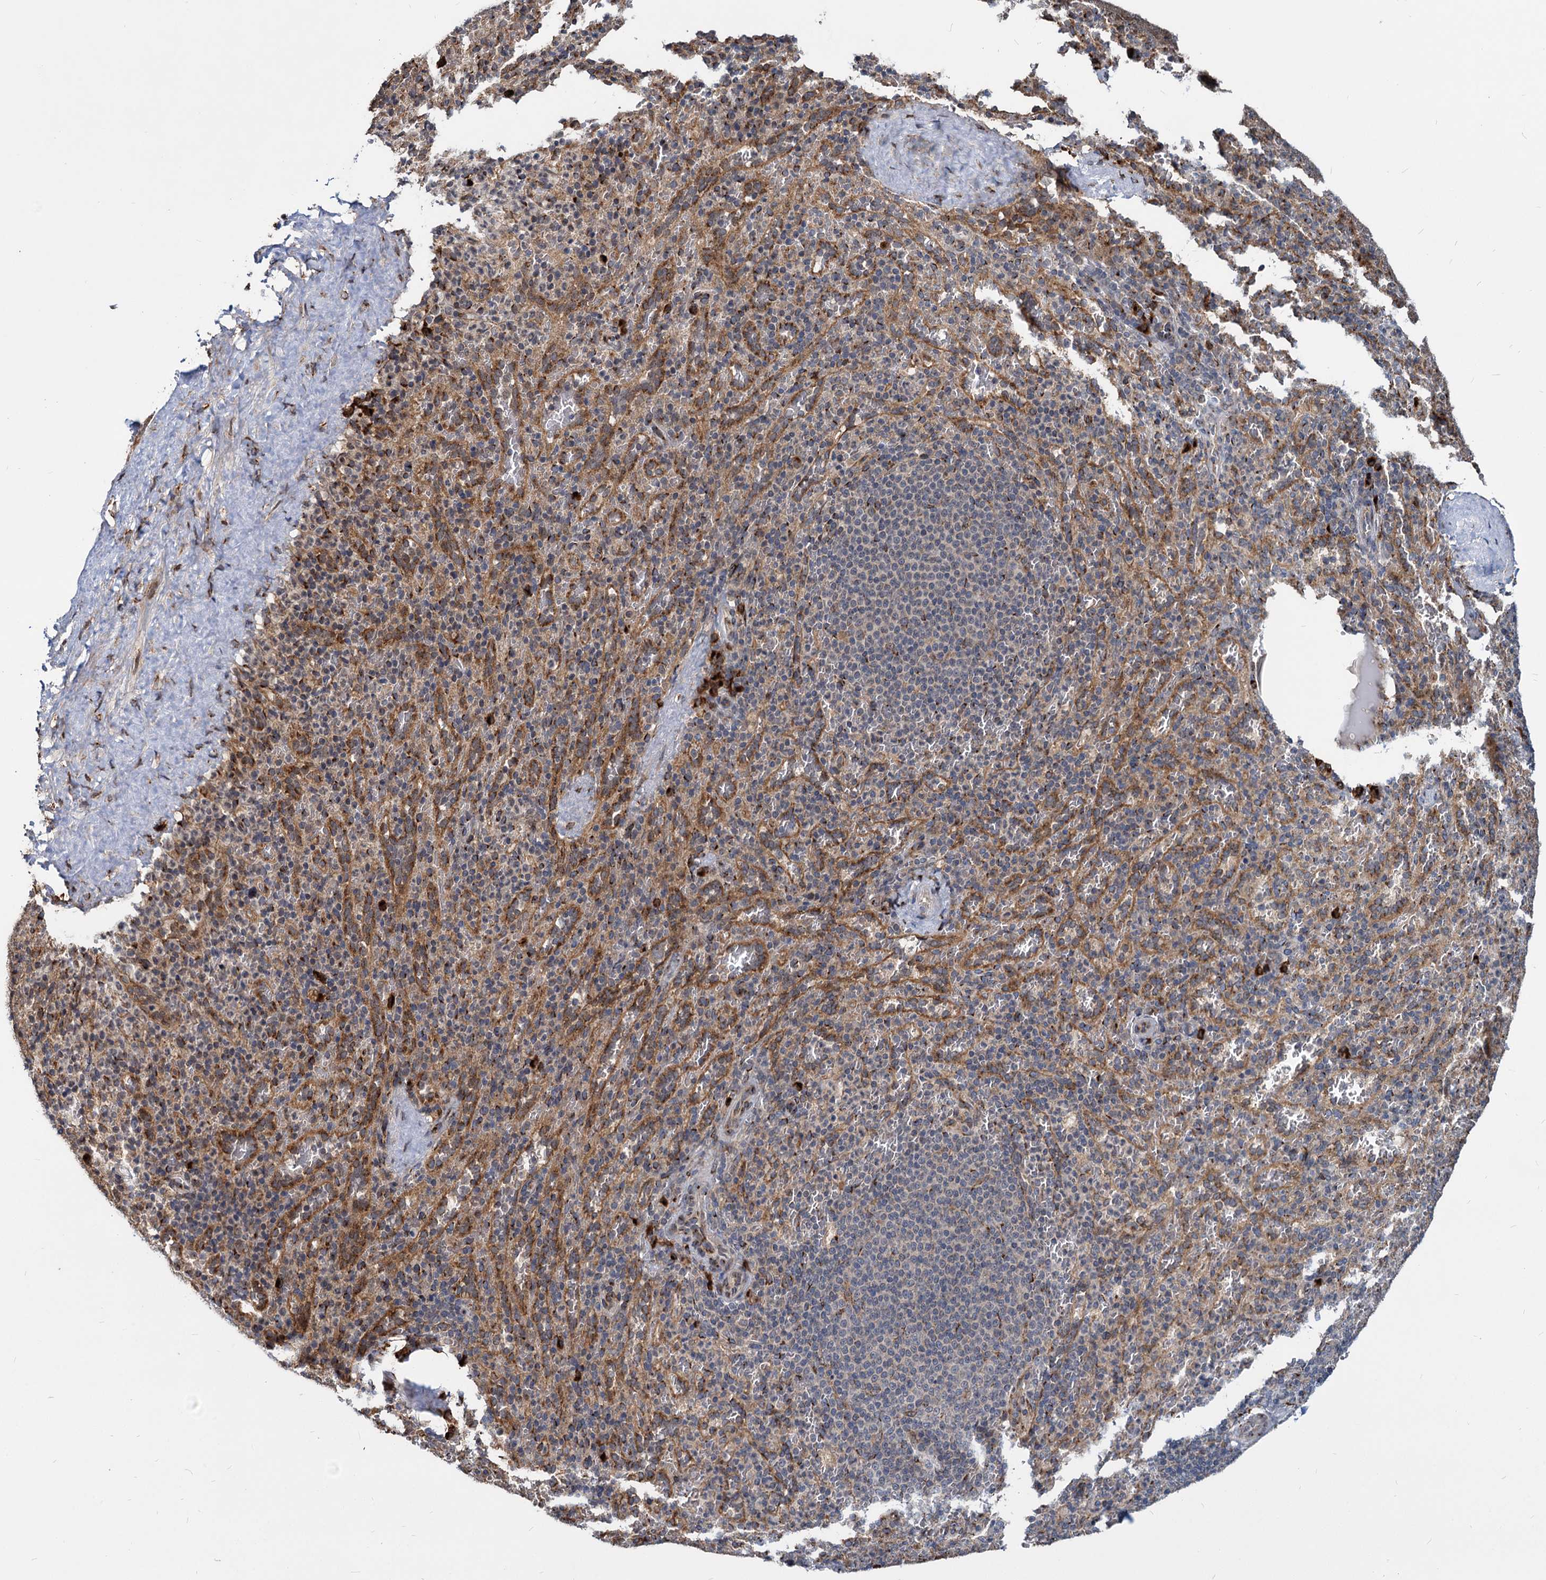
{"staining": {"intensity": "negative", "quantity": "none", "location": "none"}, "tissue": "spleen", "cell_type": "Cells in red pulp", "image_type": "normal", "snomed": [{"axis": "morphology", "description": "Normal tissue, NOS"}, {"axis": "topography", "description": "Spleen"}], "caption": "Human spleen stained for a protein using IHC reveals no staining in cells in red pulp.", "gene": "SAAL1", "patient": {"sex": "female", "age": 21}}